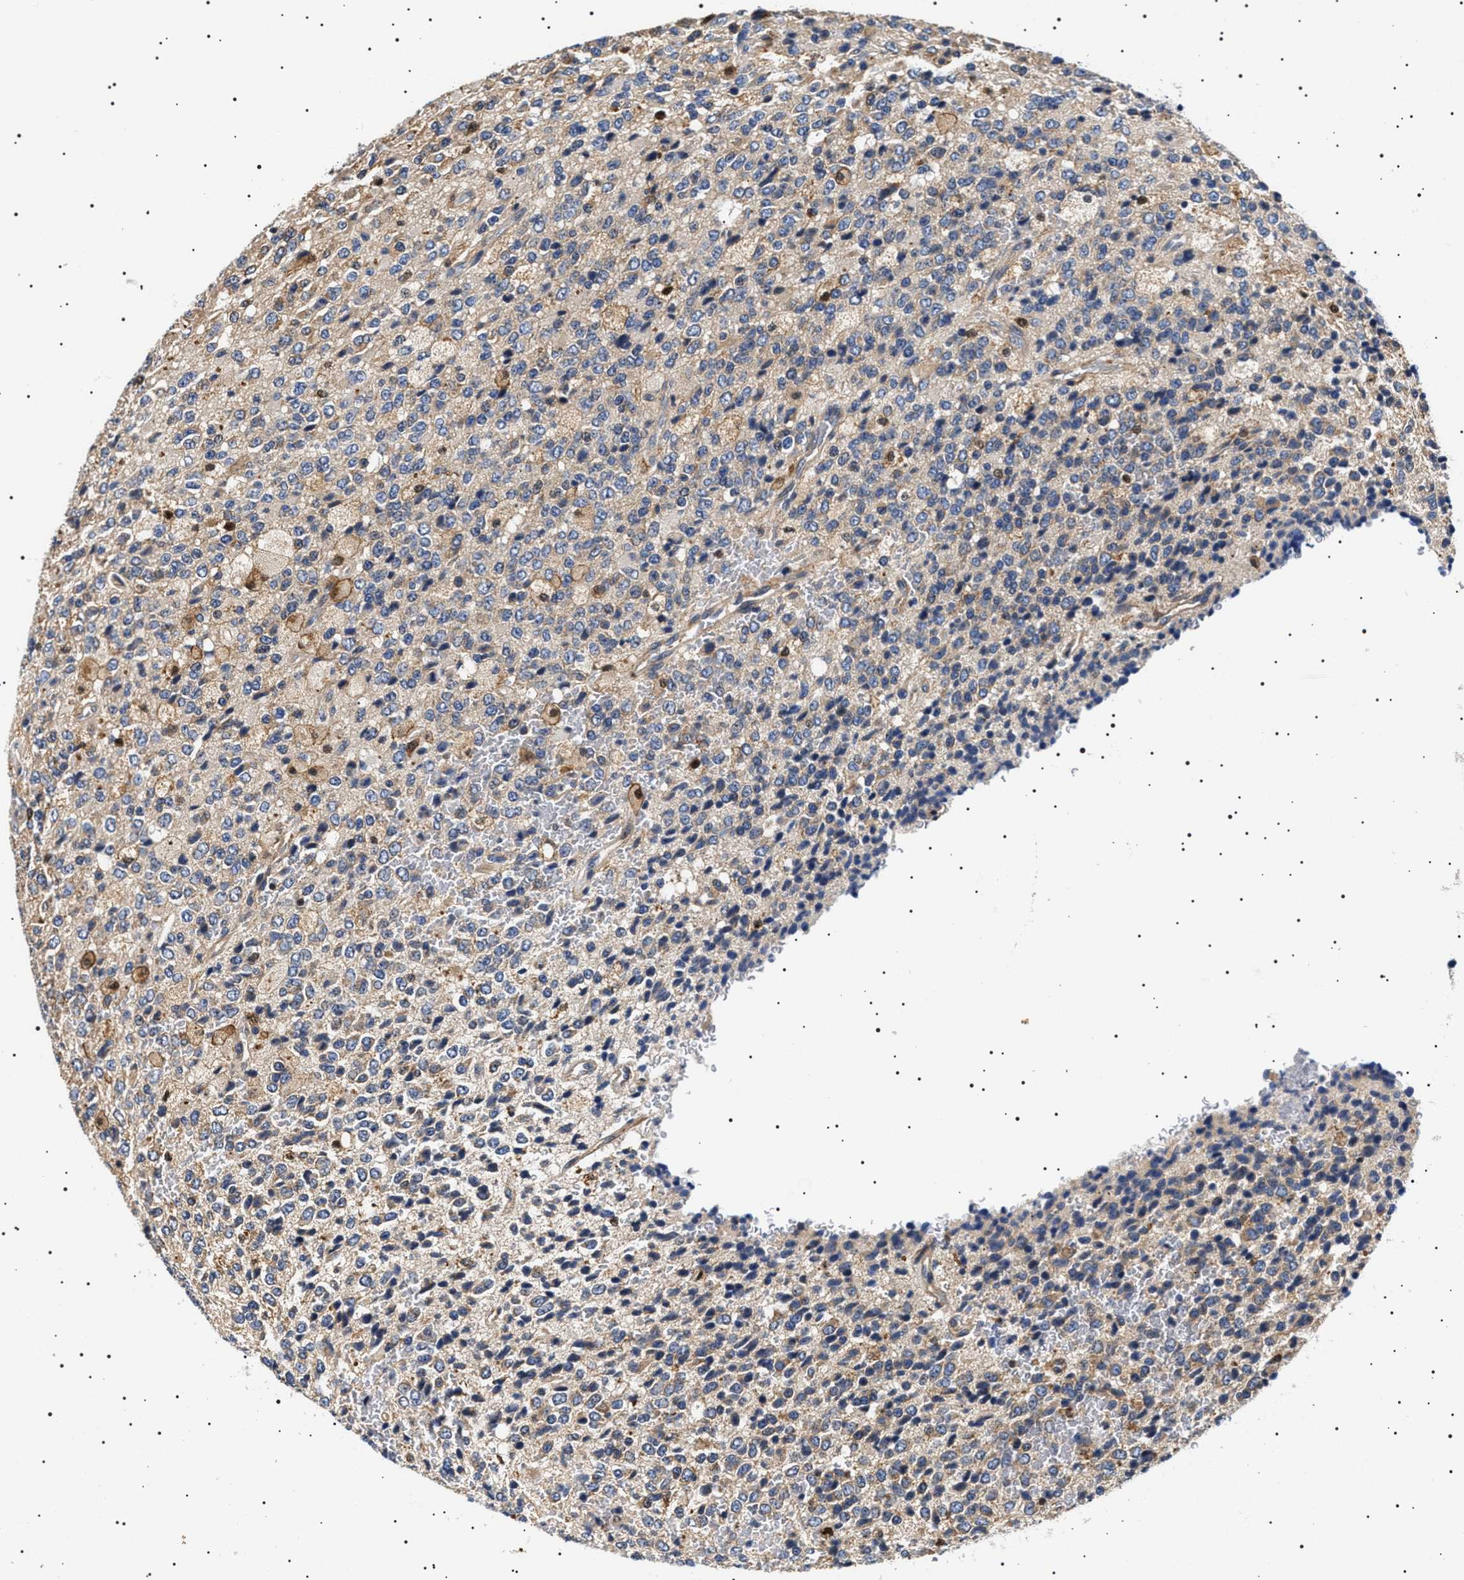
{"staining": {"intensity": "negative", "quantity": "none", "location": "none"}, "tissue": "glioma", "cell_type": "Tumor cells", "image_type": "cancer", "snomed": [{"axis": "morphology", "description": "Glioma, malignant, High grade"}, {"axis": "topography", "description": "pancreas cauda"}], "caption": "This is an IHC histopathology image of human glioma. There is no positivity in tumor cells.", "gene": "SLC4A7", "patient": {"sex": "male", "age": 60}}